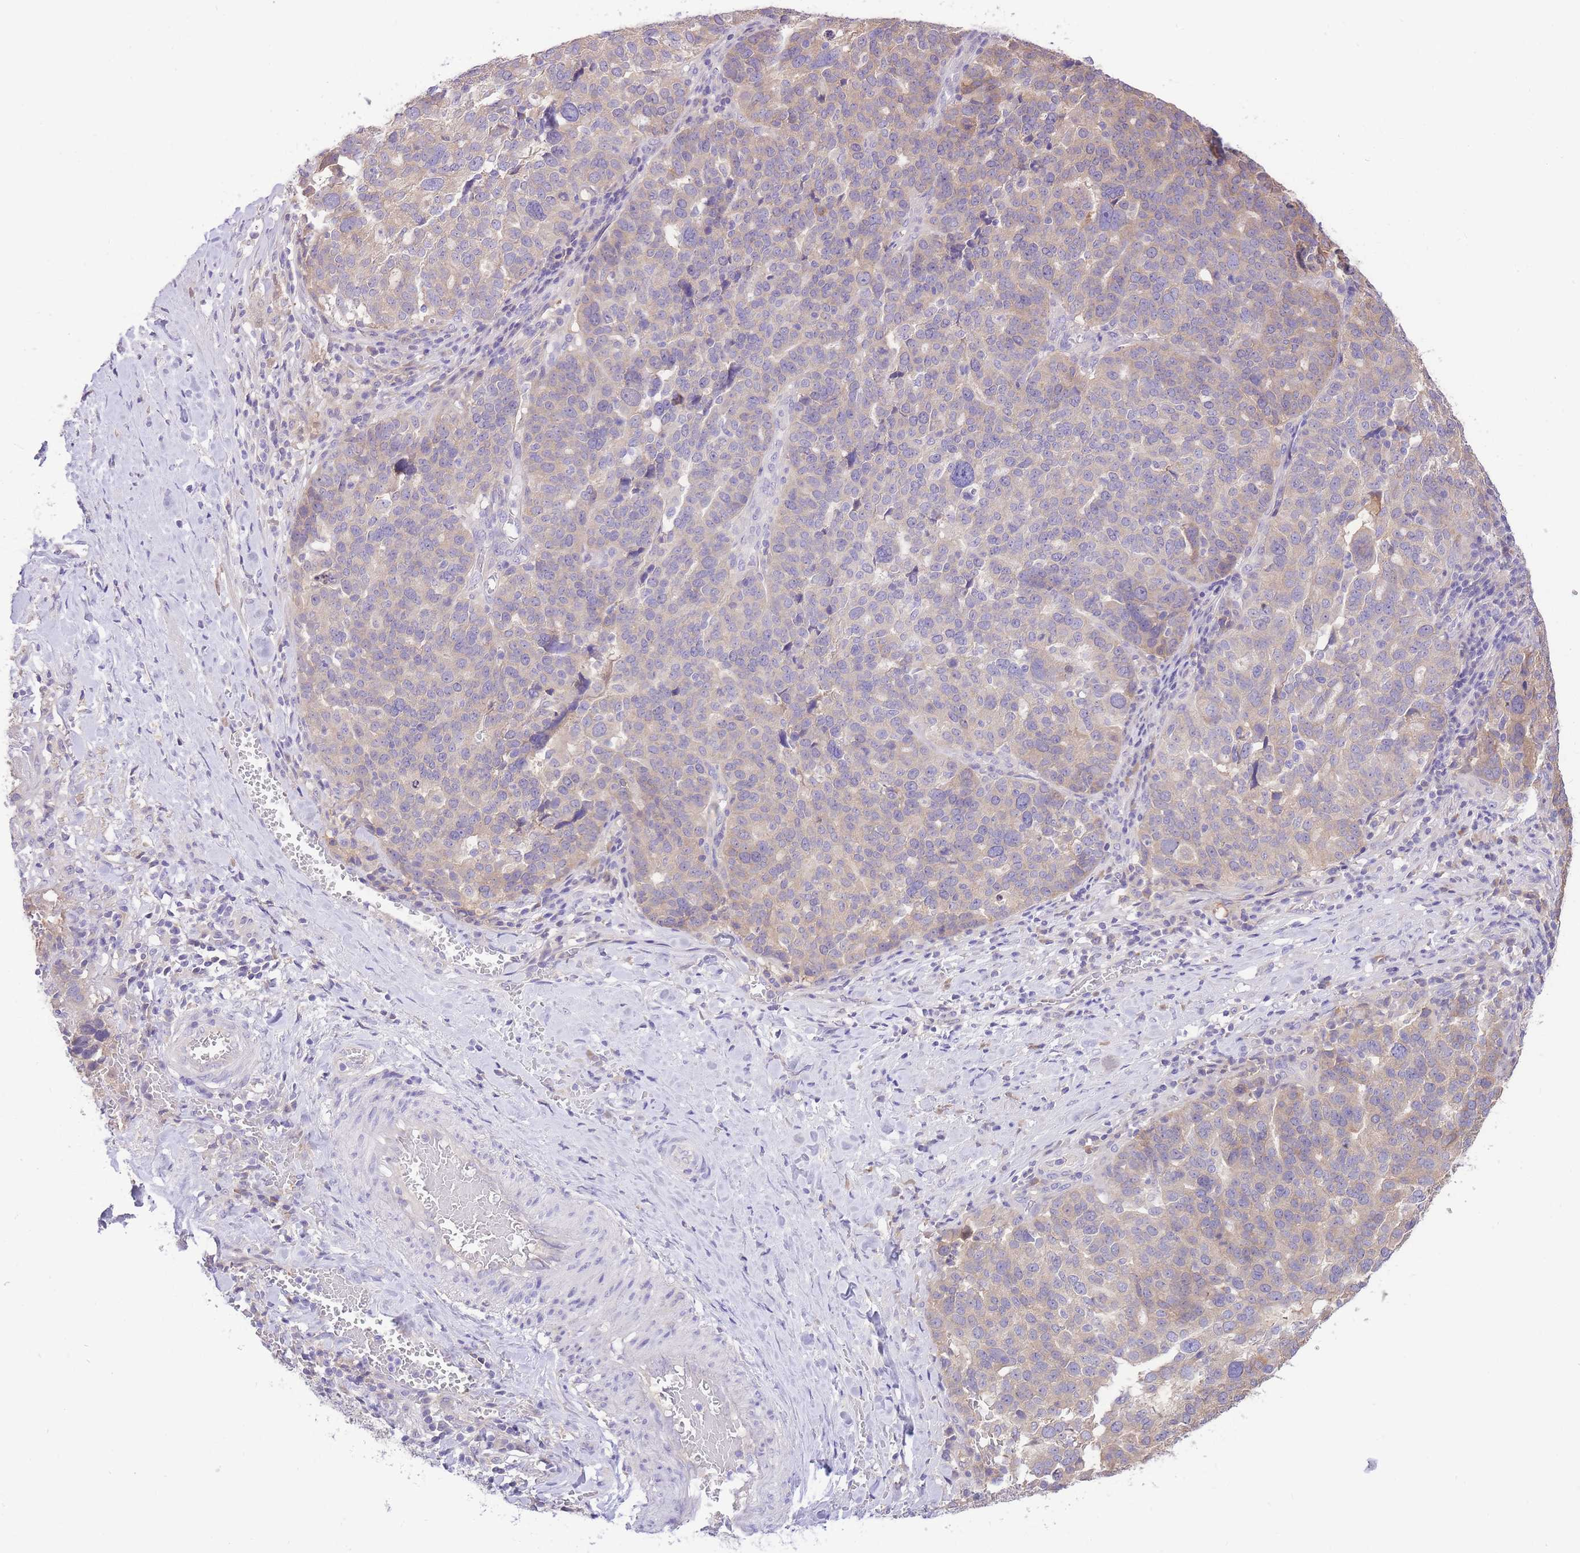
{"staining": {"intensity": "weak", "quantity": "<25%", "location": "cytoplasmic/membranous"}, "tissue": "ovarian cancer", "cell_type": "Tumor cells", "image_type": "cancer", "snomed": [{"axis": "morphology", "description": "Cystadenocarcinoma, serous, NOS"}, {"axis": "topography", "description": "Ovary"}], "caption": "Immunohistochemical staining of serous cystadenocarcinoma (ovarian) exhibits no significant positivity in tumor cells.", "gene": "LIPH", "patient": {"sex": "female", "age": 59}}